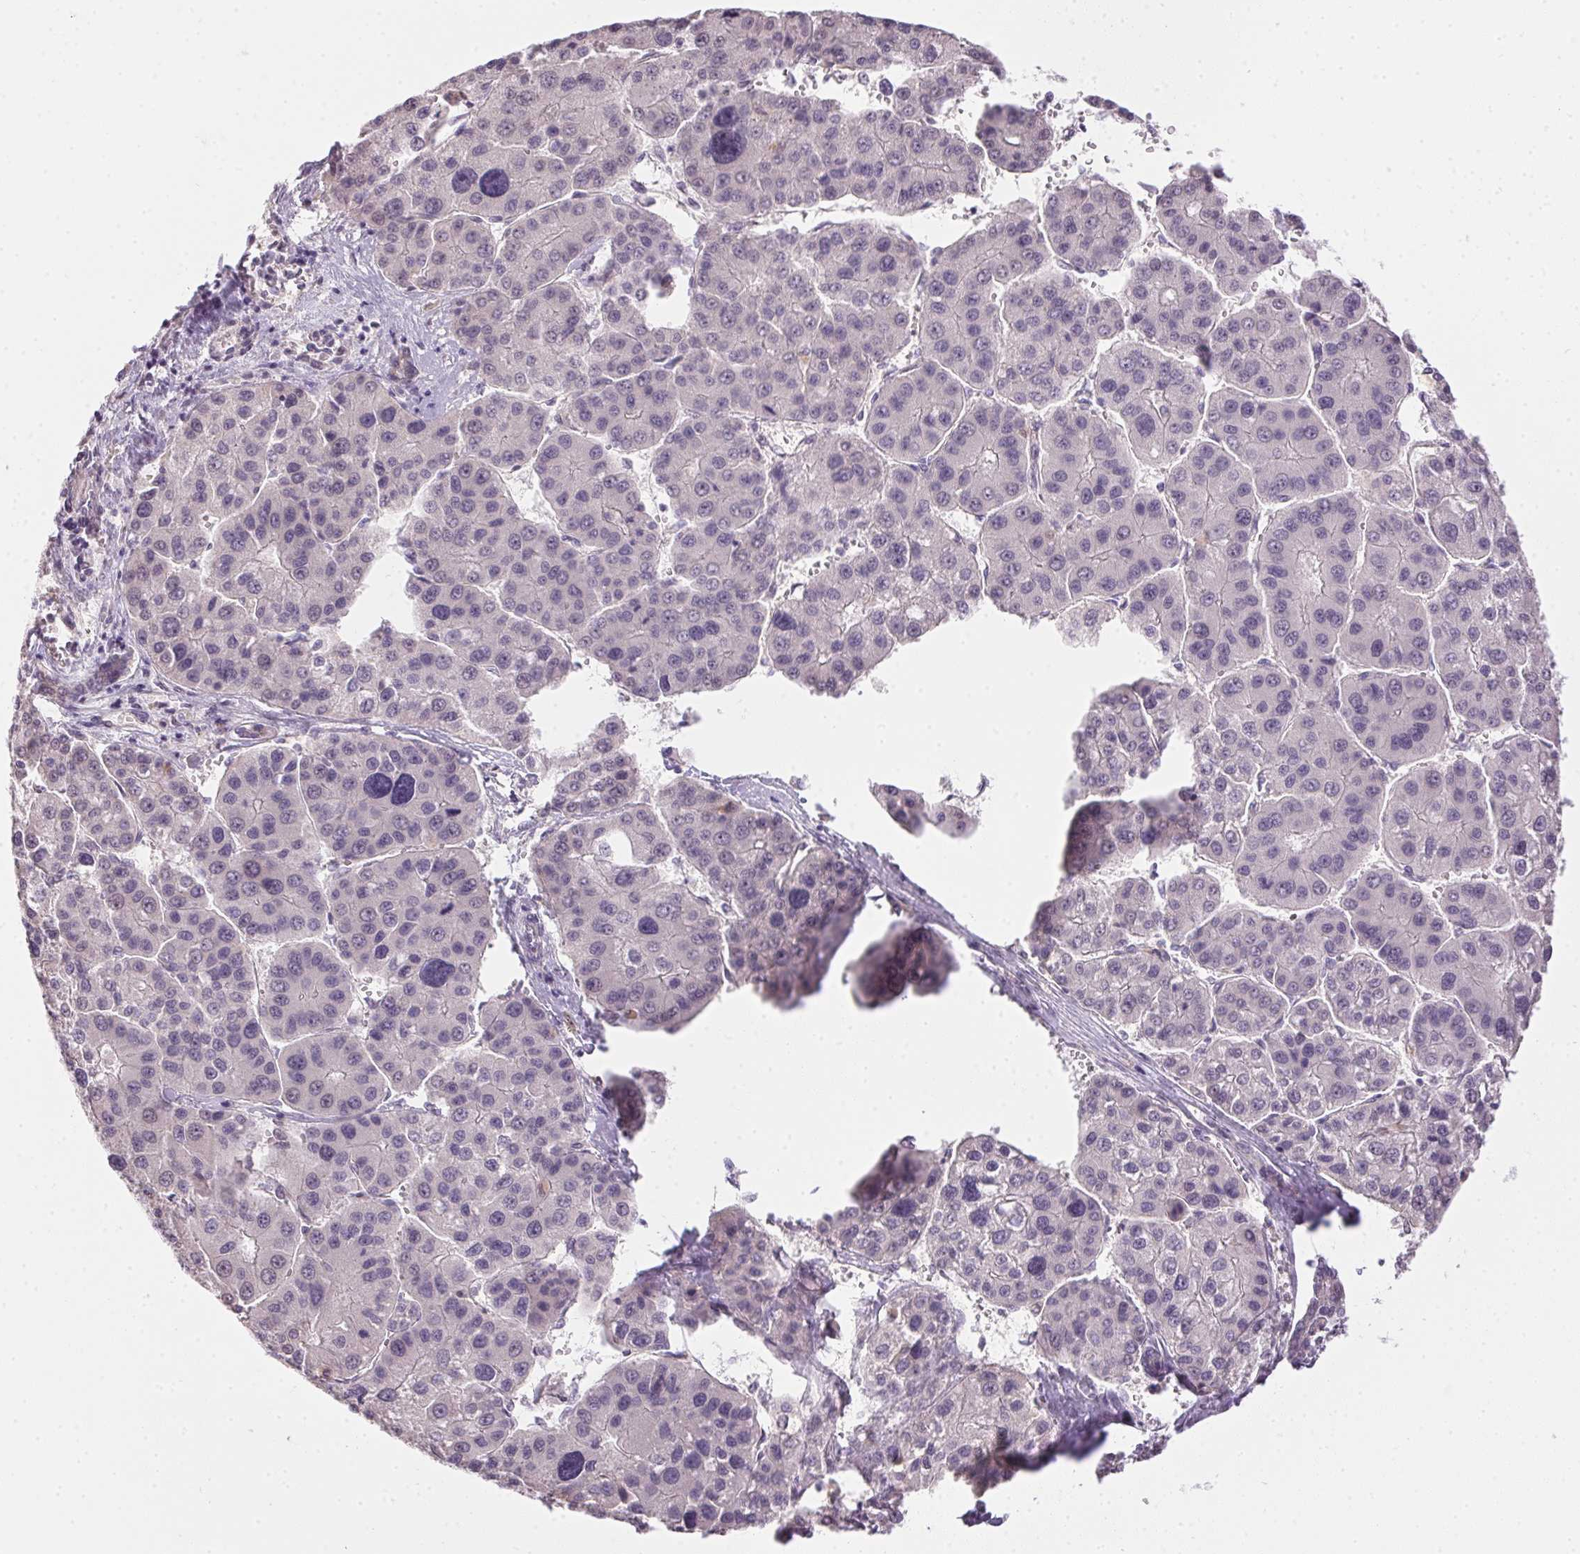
{"staining": {"intensity": "negative", "quantity": "none", "location": "none"}, "tissue": "liver cancer", "cell_type": "Tumor cells", "image_type": "cancer", "snomed": [{"axis": "morphology", "description": "Carcinoma, Hepatocellular, NOS"}, {"axis": "topography", "description": "Liver"}], "caption": "Liver hepatocellular carcinoma stained for a protein using IHC displays no expression tumor cells.", "gene": "CTCFL", "patient": {"sex": "male", "age": 73}}